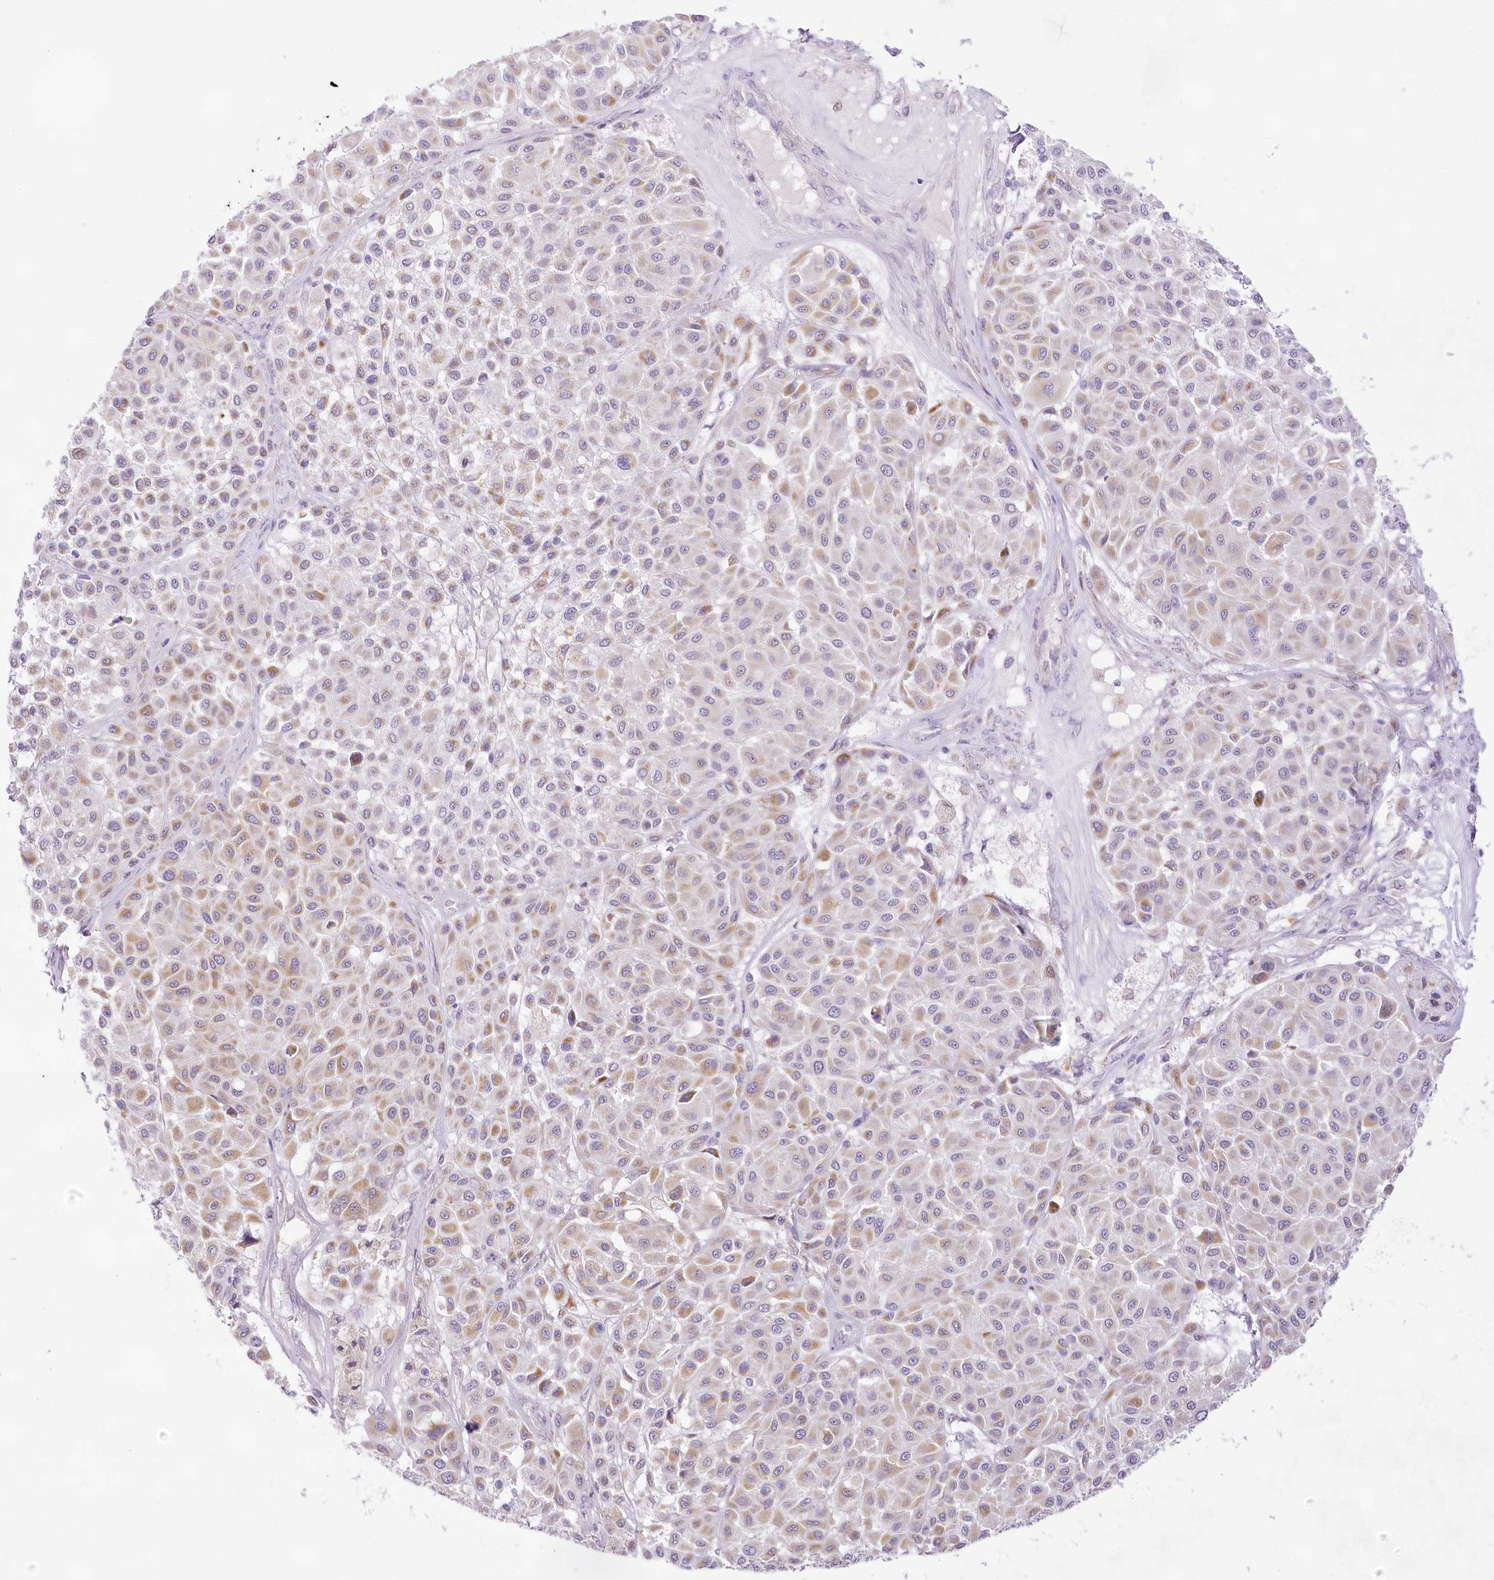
{"staining": {"intensity": "weak", "quantity": ">75%", "location": "cytoplasmic/membranous"}, "tissue": "melanoma", "cell_type": "Tumor cells", "image_type": "cancer", "snomed": [{"axis": "morphology", "description": "Malignant melanoma, Metastatic site"}, {"axis": "topography", "description": "Soft tissue"}], "caption": "Brown immunohistochemical staining in human malignant melanoma (metastatic site) displays weak cytoplasmic/membranous positivity in about >75% of tumor cells.", "gene": "CCDC30", "patient": {"sex": "male", "age": 41}}